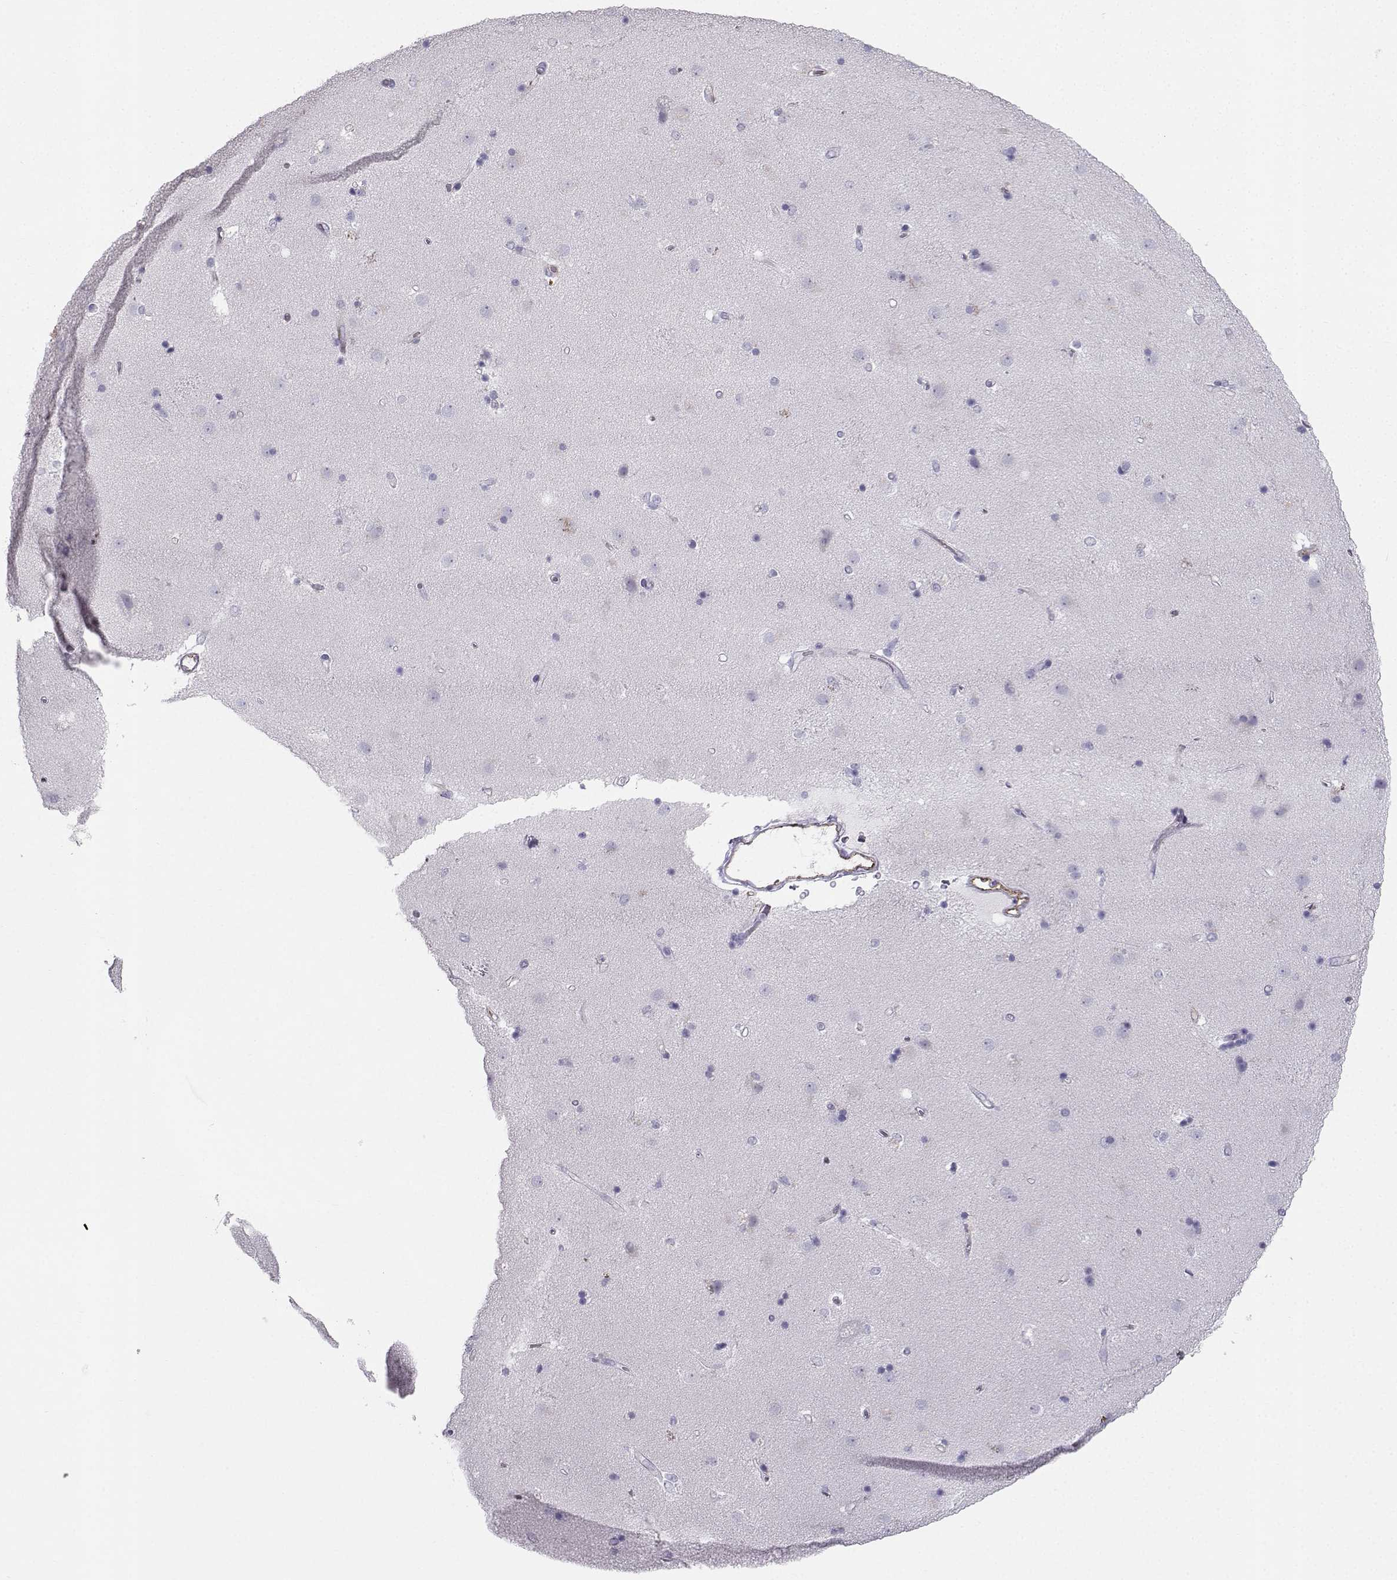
{"staining": {"intensity": "negative", "quantity": "none", "location": "none"}, "tissue": "caudate", "cell_type": "Glial cells", "image_type": "normal", "snomed": [{"axis": "morphology", "description": "Normal tissue, NOS"}, {"axis": "topography", "description": "Lateral ventricle wall"}], "caption": "Protein analysis of unremarkable caudate displays no significant positivity in glial cells. The staining is performed using DAB (3,3'-diaminobenzidine) brown chromogen with nuclei counter-stained in using hematoxylin.", "gene": "IQCD", "patient": {"sex": "female", "age": 71}}